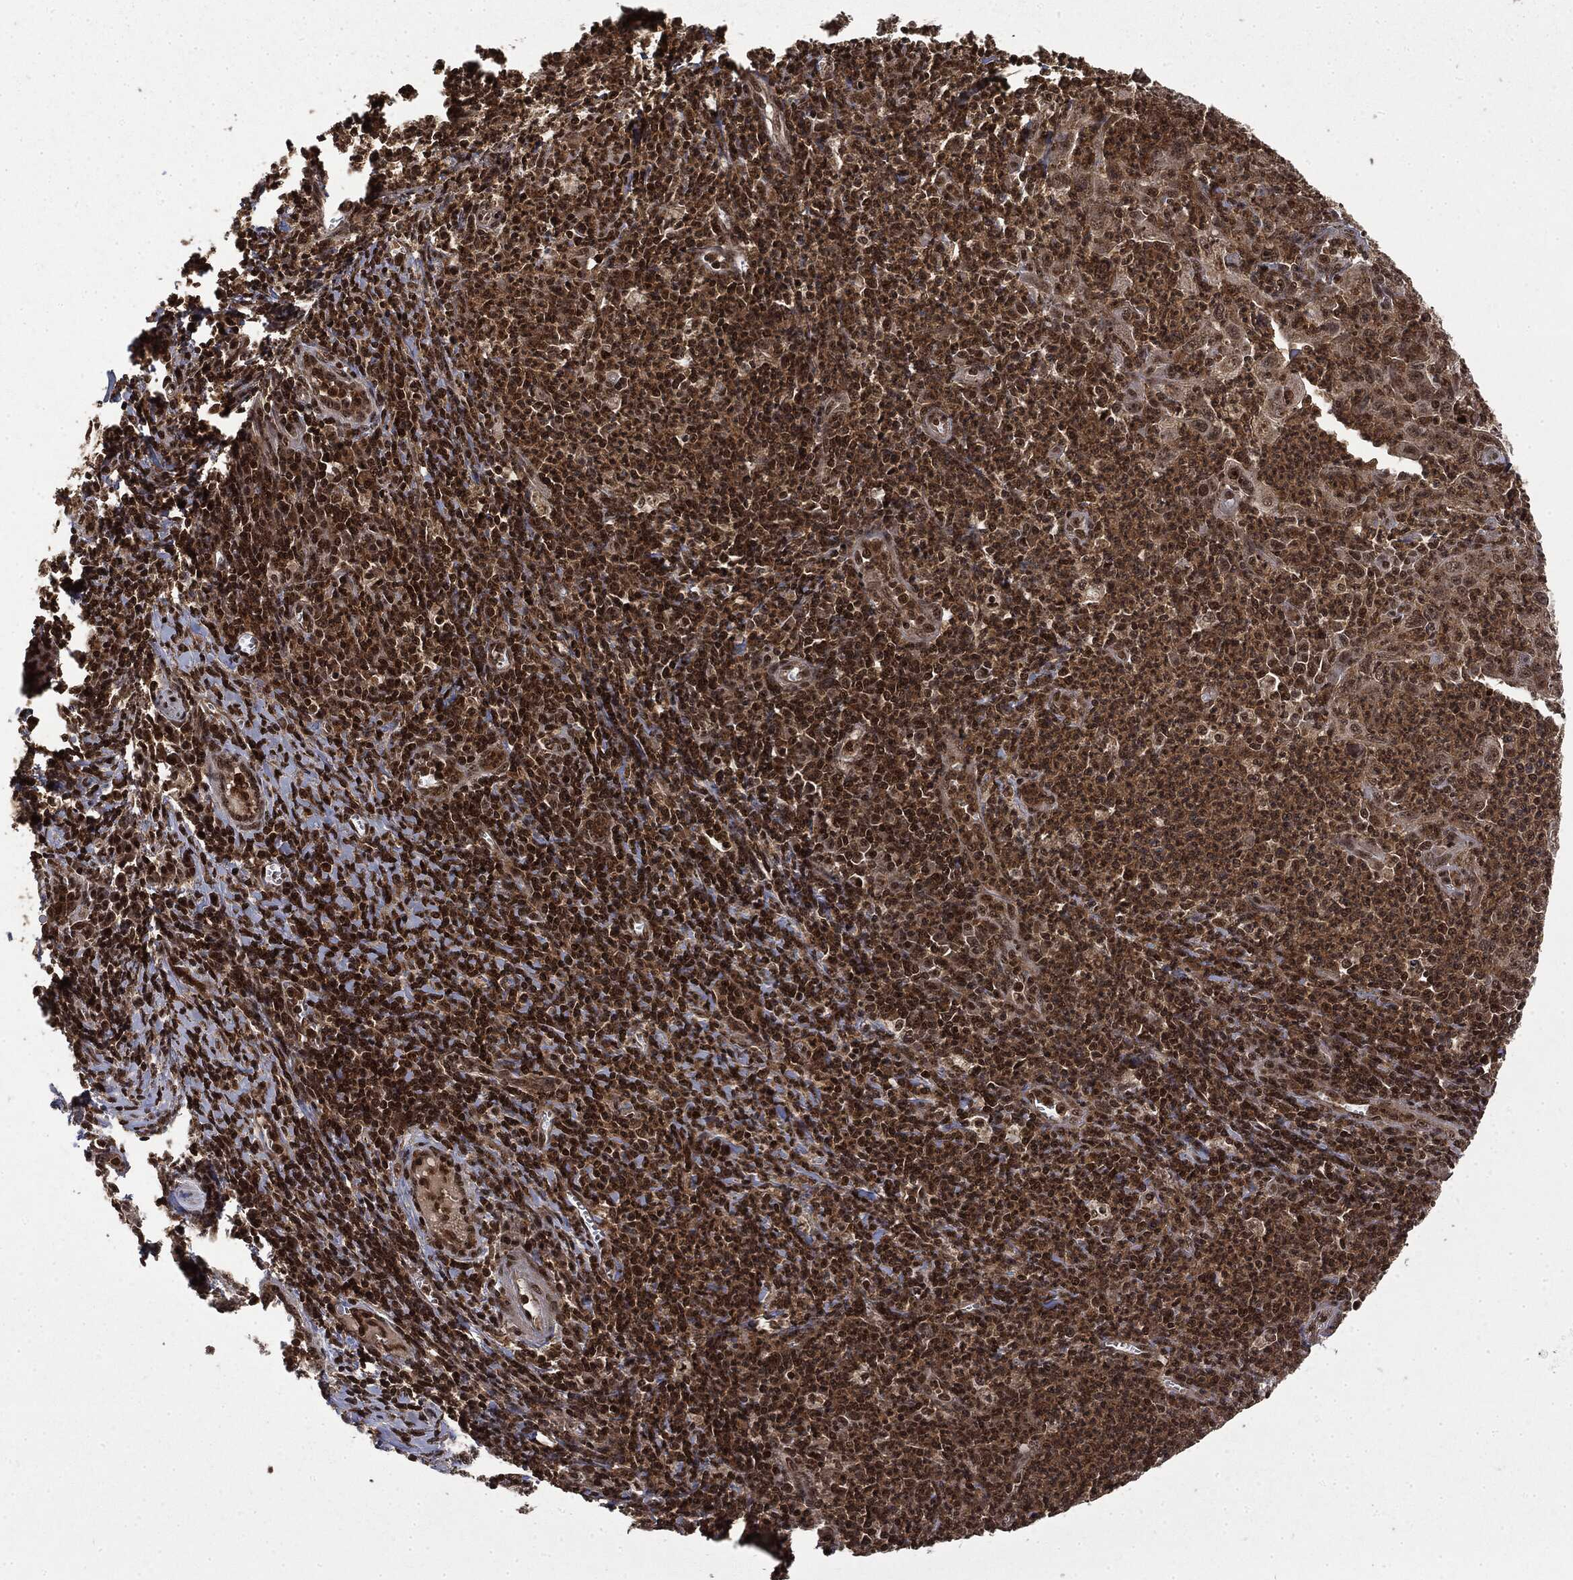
{"staining": {"intensity": "weak", "quantity": "<25%", "location": "cytoplasmic/membranous,nuclear"}, "tissue": "cervical cancer", "cell_type": "Tumor cells", "image_type": "cancer", "snomed": [{"axis": "morphology", "description": "Squamous cell carcinoma, NOS"}, {"axis": "topography", "description": "Cervix"}], "caption": "The IHC histopathology image has no significant expression in tumor cells of cervical cancer (squamous cell carcinoma) tissue.", "gene": "CTDP1", "patient": {"sex": "female", "age": 26}}